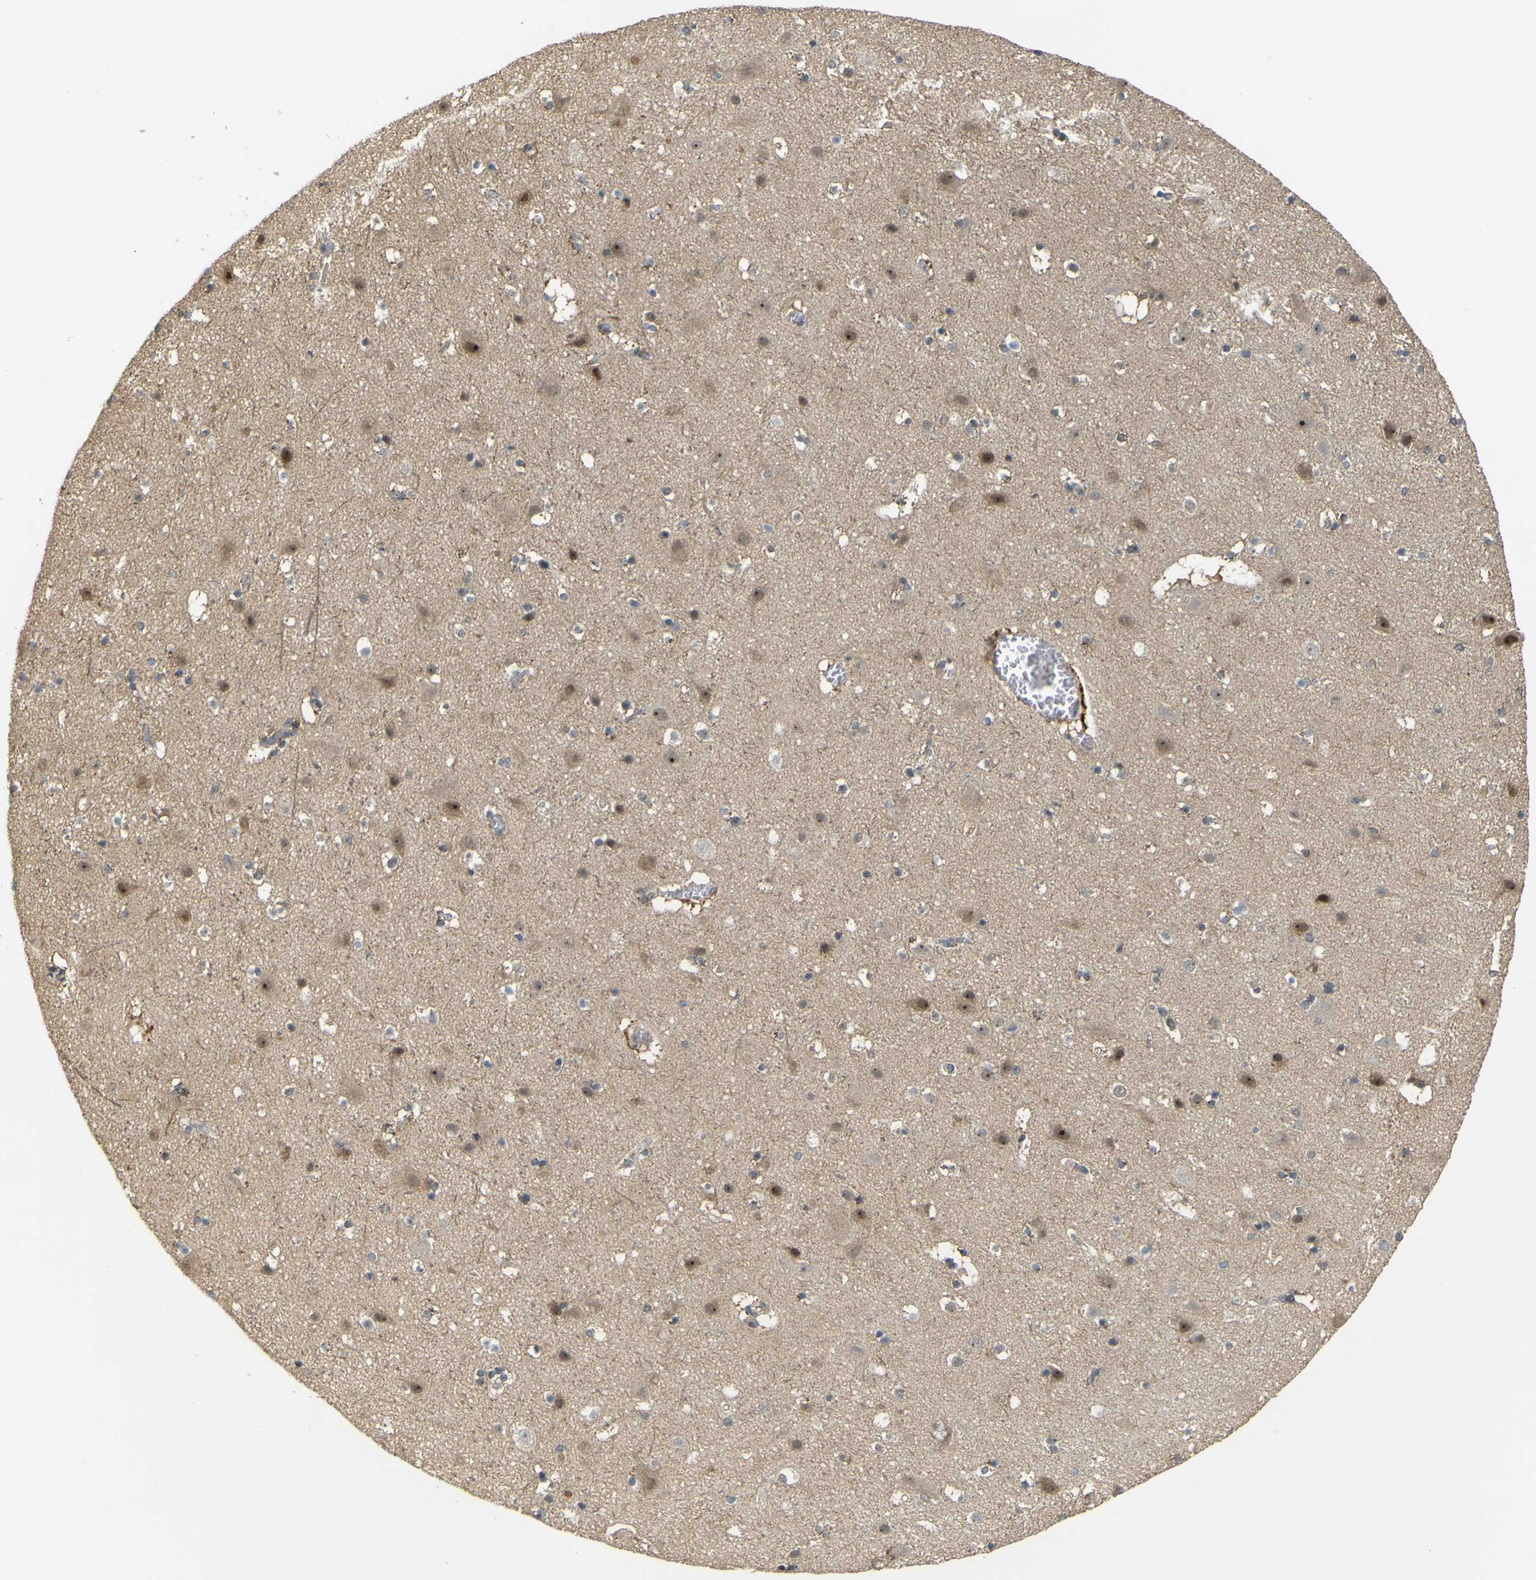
{"staining": {"intensity": "moderate", "quantity": ">75%", "location": "cytoplasmic/membranous"}, "tissue": "cerebral cortex", "cell_type": "Endothelial cells", "image_type": "normal", "snomed": [{"axis": "morphology", "description": "Normal tissue, NOS"}, {"axis": "topography", "description": "Cerebral cortex"}], "caption": "Immunohistochemistry (IHC) photomicrograph of benign cerebral cortex: human cerebral cortex stained using immunohistochemistry displays medium levels of moderate protein expression localized specifically in the cytoplasmic/membranous of endothelial cells, appearing as a cytoplasmic/membranous brown color.", "gene": "ACBD5", "patient": {"sex": "male", "age": 45}}